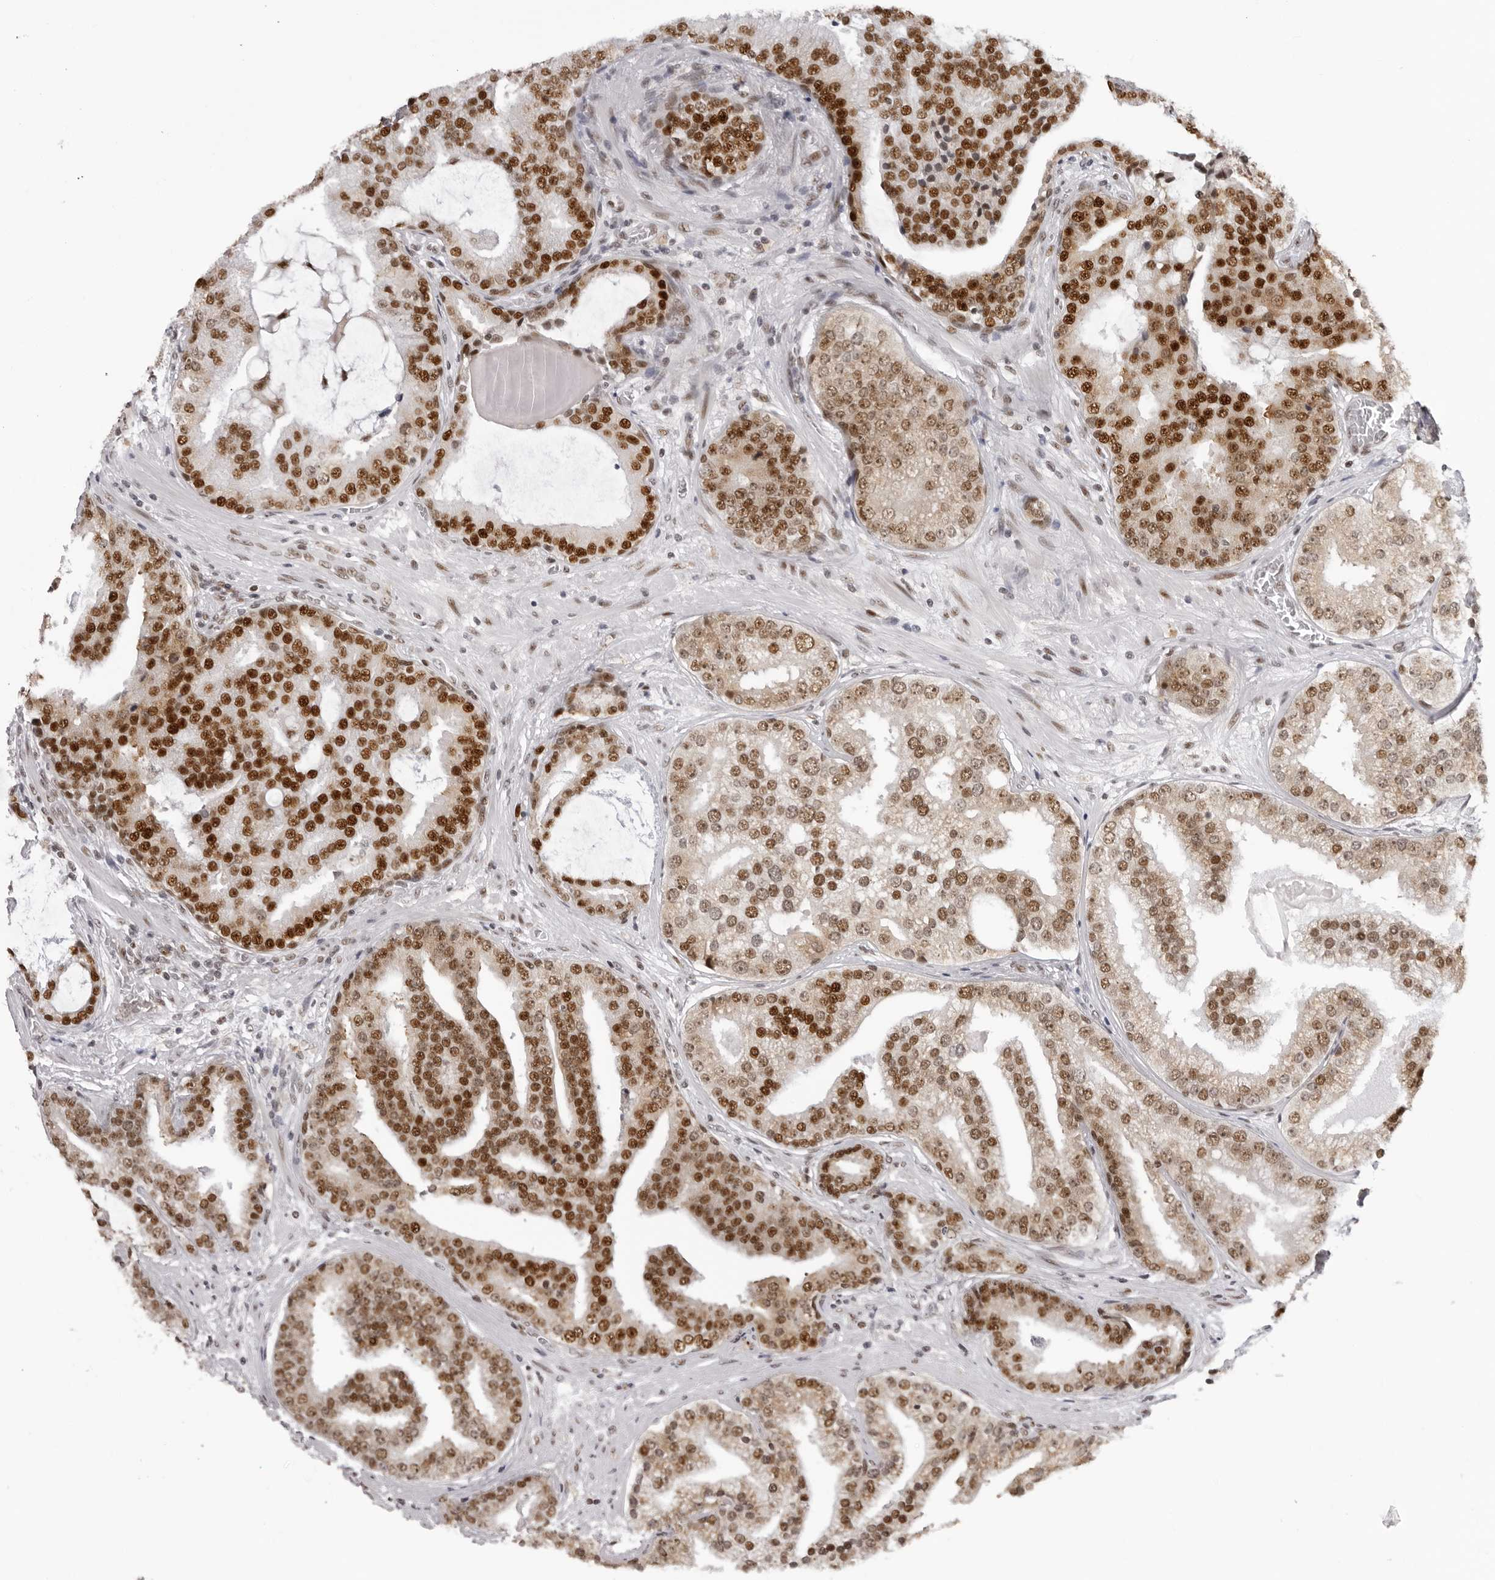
{"staining": {"intensity": "strong", "quantity": ">75%", "location": "nuclear"}, "tissue": "prostate cancer", "cell_type": "Tumor cells", "image_type": "cancer", "snomed": [{"axis": "morphology", "description": "Adenocarcinoma, Low grade"}, {"axis": "topography", "description": "Prostate"}], "caption": "Strong nuclear protein expression is identified in about >75% of tumor cells in prostate cancer (low-grade adenocarcinoma).", "gene": "HEXIM2", "patient": {"sex": "male", "age": 67}}